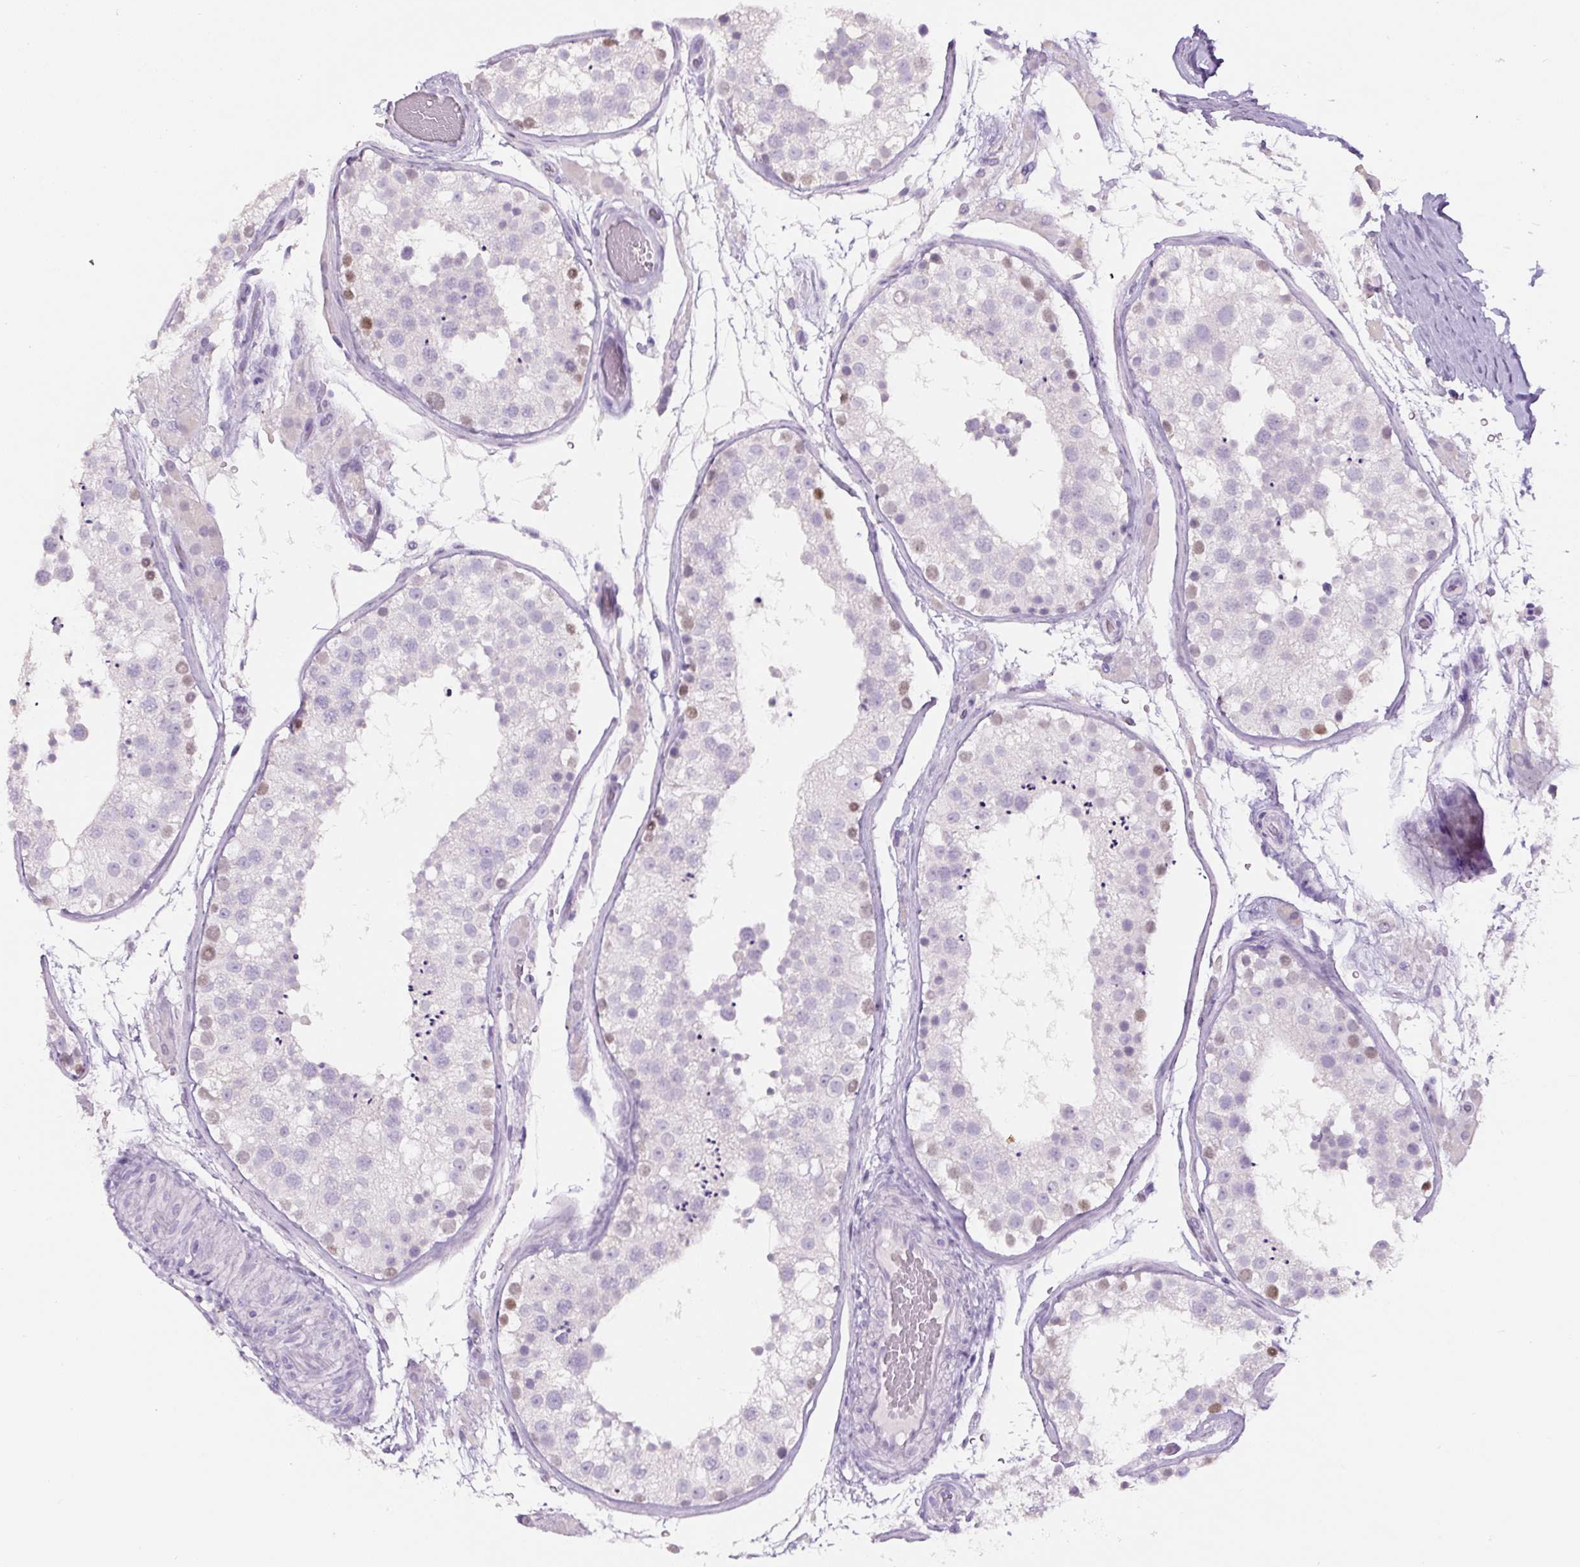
{"staining": {"intensity": "moderate", "quantity": "<25%", "location": "nuclear"}, "tissue": "testis", "cell_type": "Cells in seminiferous ducts", "image_type": "normal", "snomed": [{"axis": "morphology", "description": "Normal tissue, NOS"}, {"axis": "topography", "description": "Testis"}], "caption": "High-power microscopy captured an immunohistochemistry (IHC) image of normal testis, revealing moderate nuclear expression in about <25% of cells in seminiferous ducts.", "gene": "SIX1", "patient": {"sex": "male", "age": 26}}